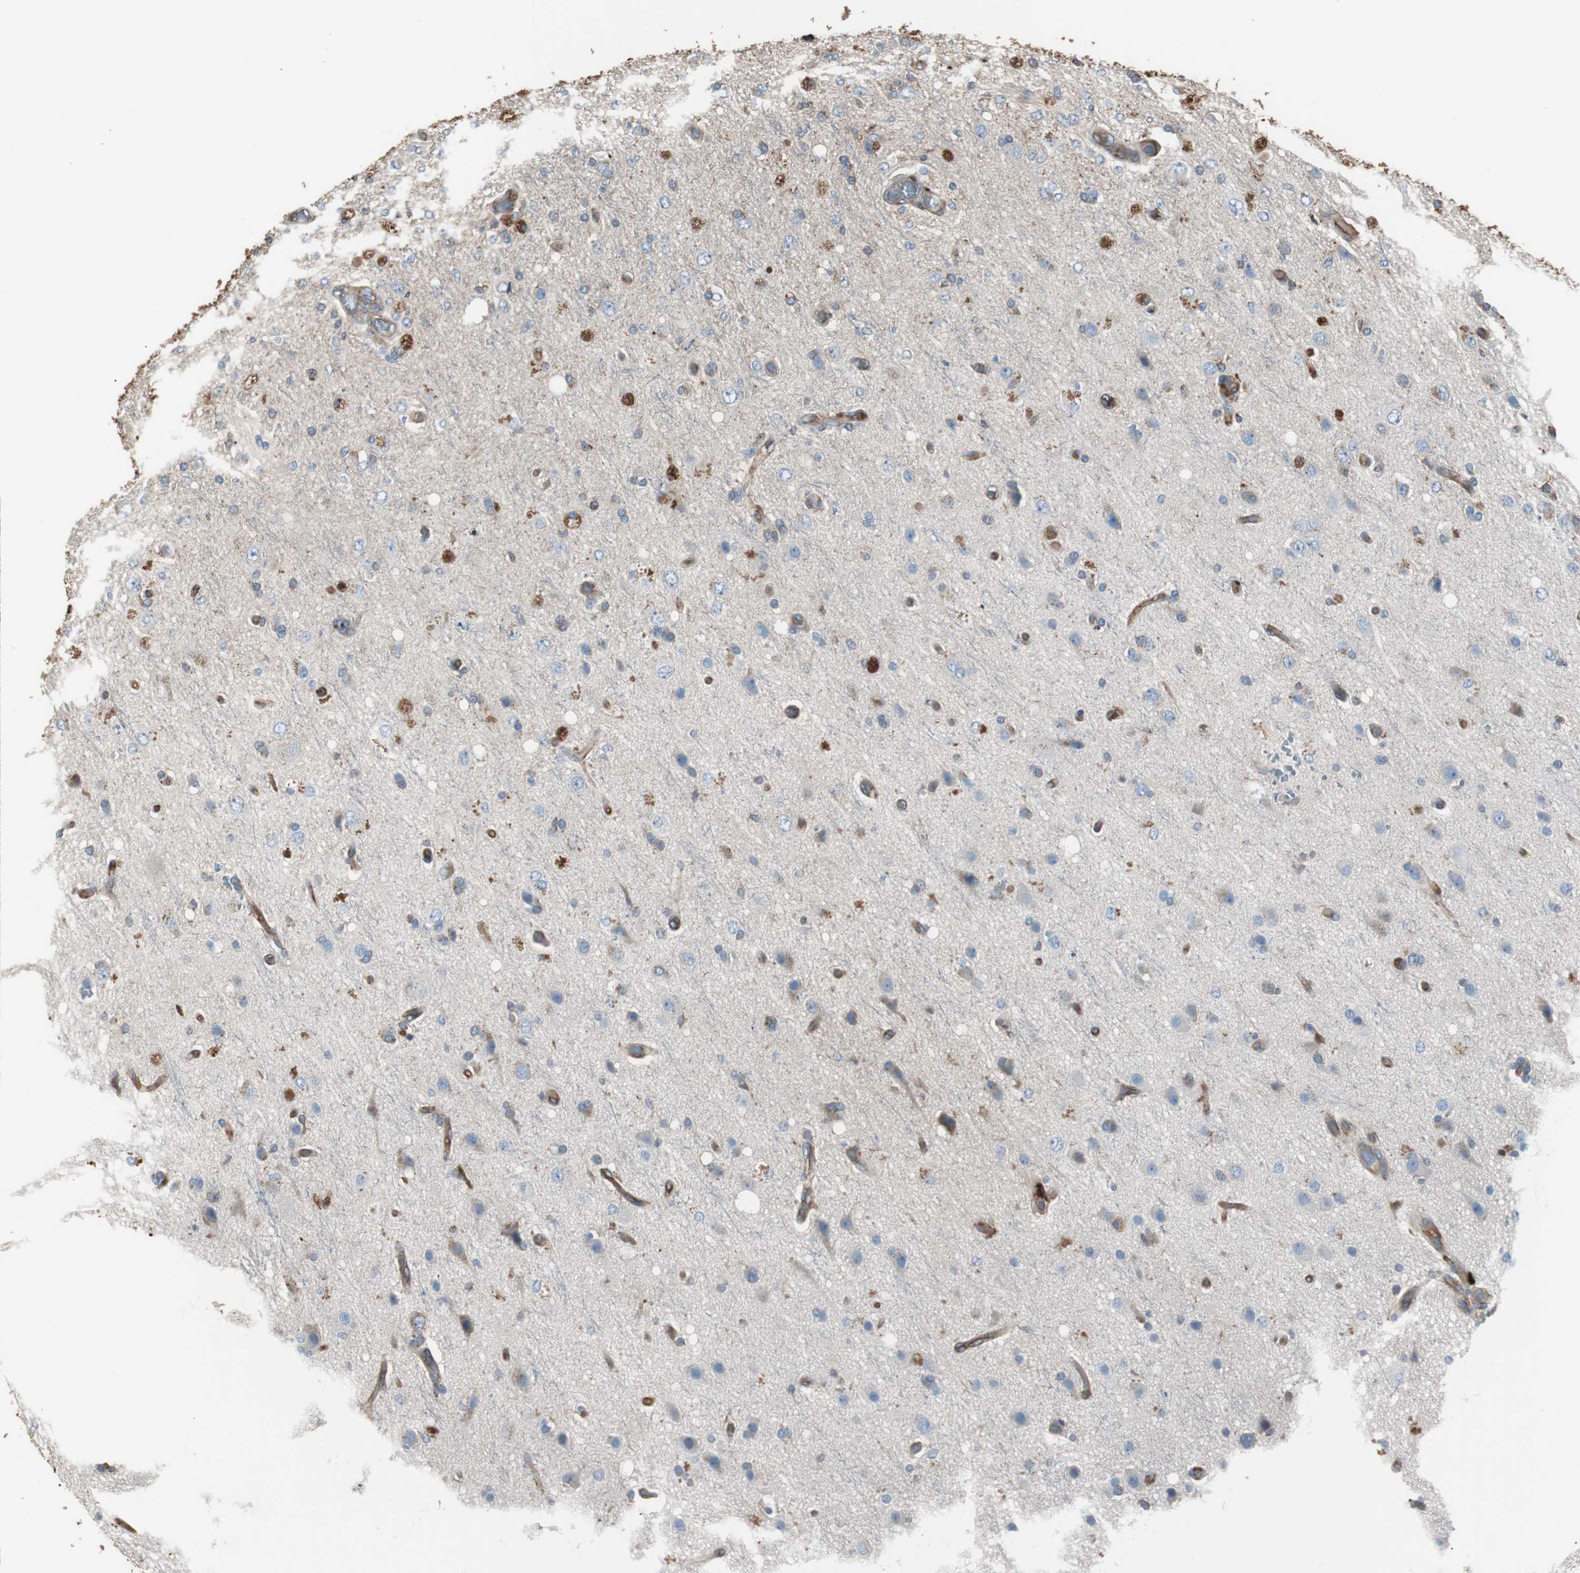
{"staining": {"intensity": "strong", "quantity": "25%-75%", "location": "cytoplasmic/membranous"}, "tissue": "glioma", "cell_type": "Tumor cells", "image_type": "cancer", "snomed": [{"axis": "morphology", "description": "Normal tissue, NOS"}, {"axis": "morphology", "description": "Glioma, malignant, High grade"}, {"axis": "topography", "description": "Cerebral cortex"}], "caption": "Glioma stained with a brown dye demonstrates strong cytoplasmic/membranous positive expression in about 25%-75% of tumor cells.", "gene": "B2M", "patient": {"sex": "male", "age": 77}}